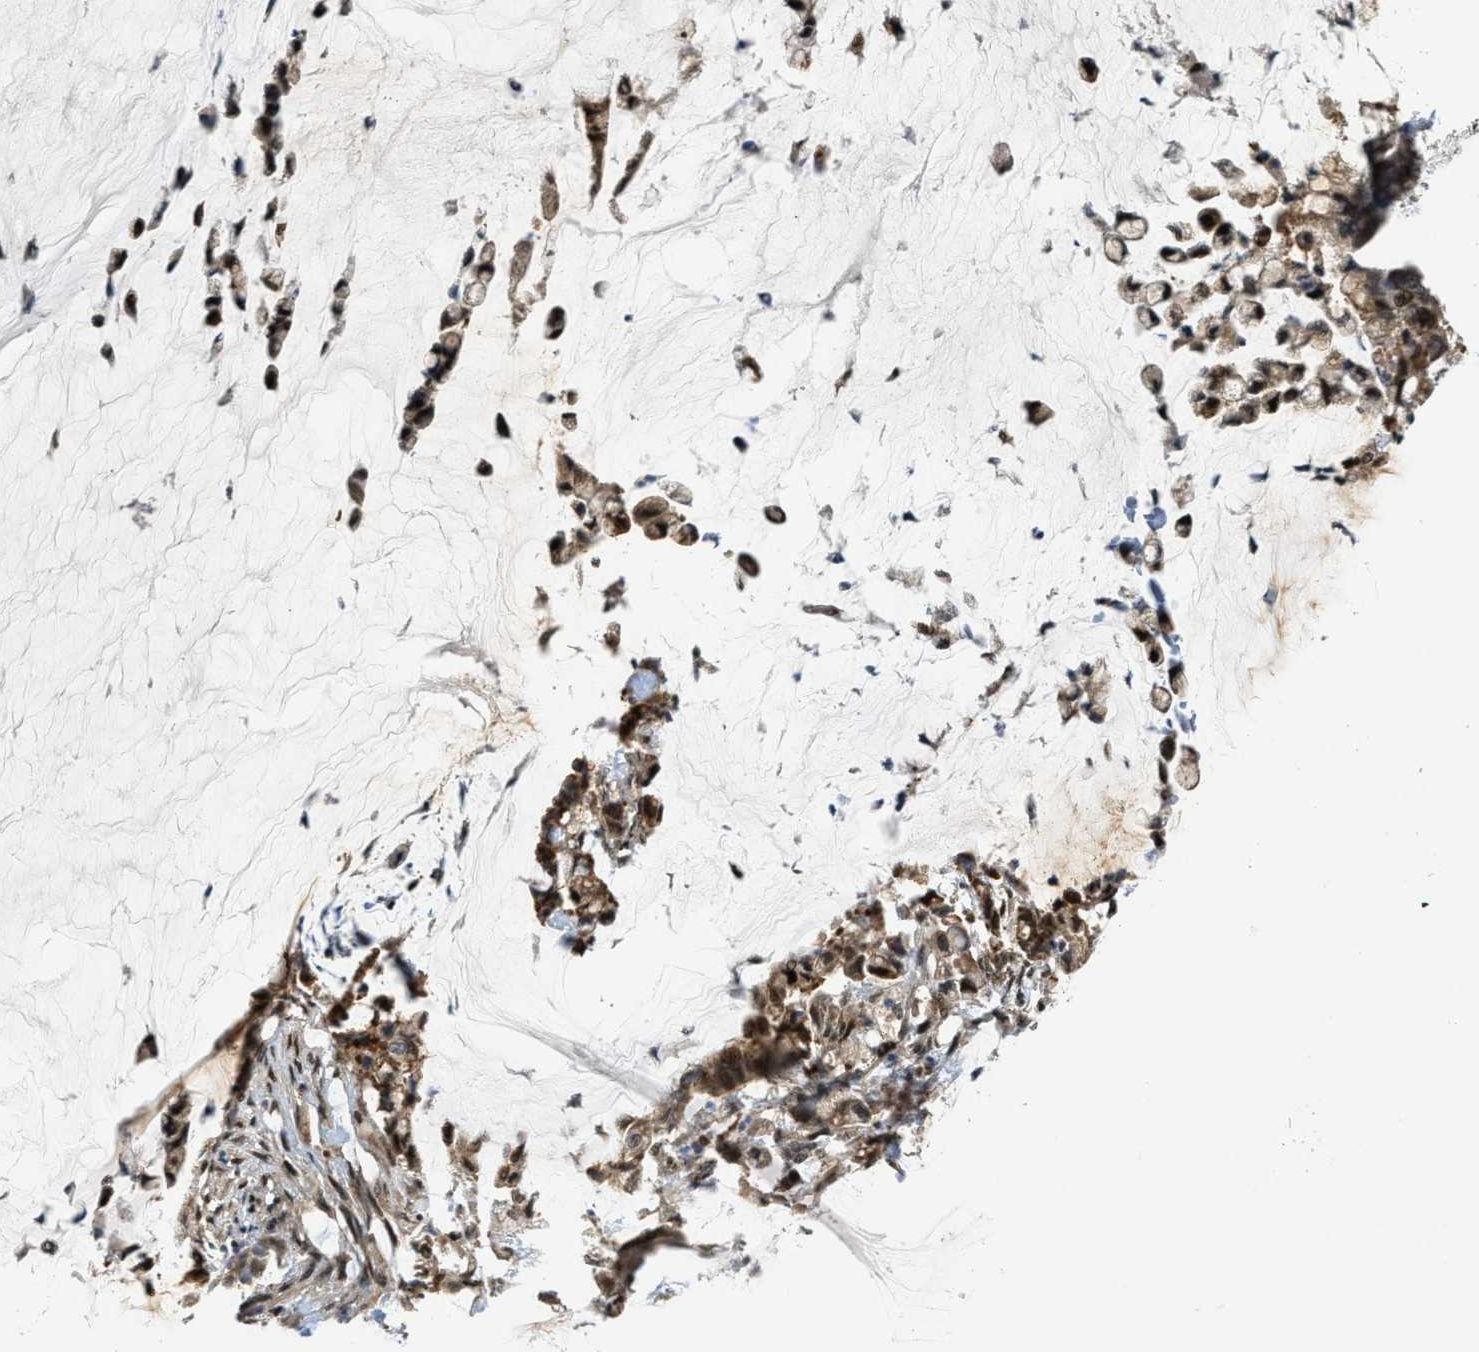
{"staining": {"intensity": "moderate", "quantity": ">75%", "location": "cytoplasmic/membranous,nuclear"}, "tissue": "pancreatic cancer", "cell_type": "Tumor cells", "image_type": "cancer", "snomed": [{"axis": "morphology", "description": "Adenocarcinoma, NOS"}, {"axis": "topography", "description": "Pancreas"}], "caption": "Immunohistochemical staining of human adenocarcinoma (pancreatic) reveals medium levels of moderate cytoplasmic/membranous and nuclear positivity in approximately >75% of tumor cells.", "gene": "SERTAD2", "patient": {"sex": "male", "age": 41}}